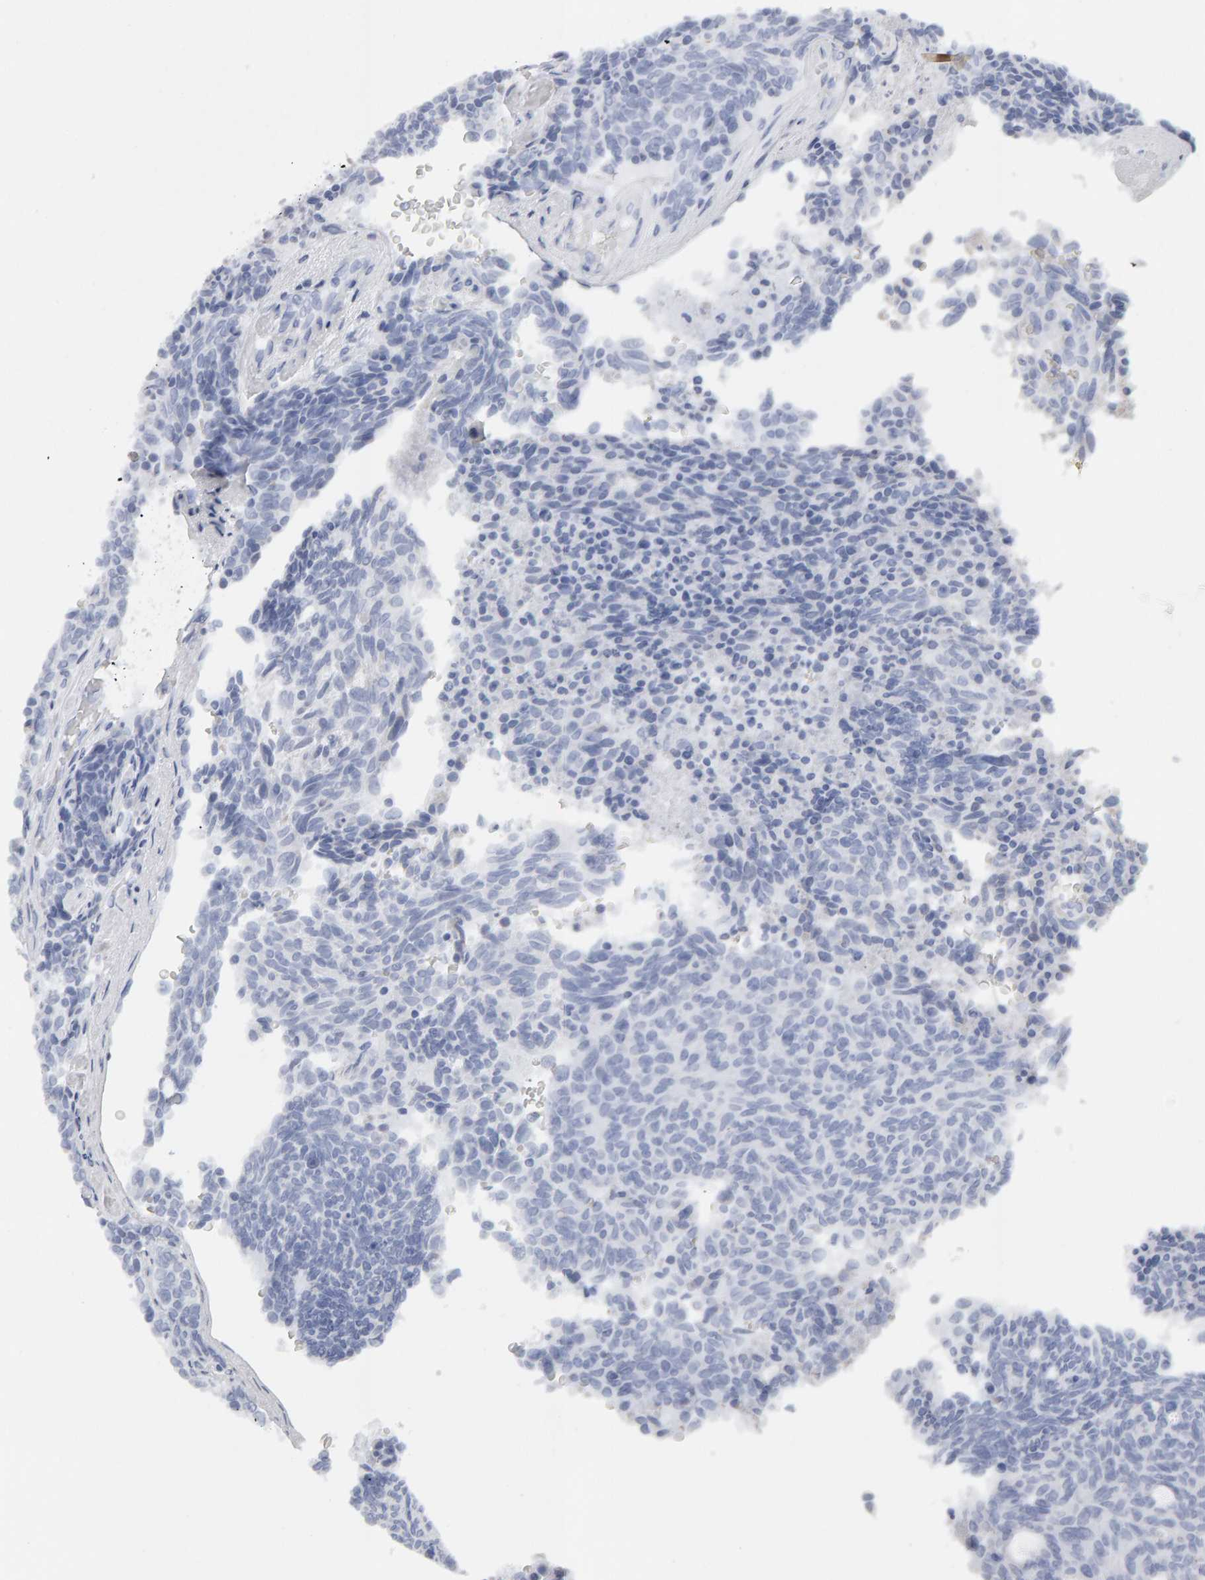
{"staining": {"intensity": "negative", "quantity": "none", "location": "none"}, "tissue": "carcinoid", "cell_type": "Tumor cells", "image_type": "cancer", "snomed": [{"axis": "morphology", "description": "Carcinoid, malignant, NOS"}, {"axis": "topography", "description": "Pancreas"}], "caption": "Immunohistochemical staining of malignant carcinoid displays no significant positivity in tumor cells.", "gene": "ENGASE", "patient": {"sex": "female", "age": 54}}